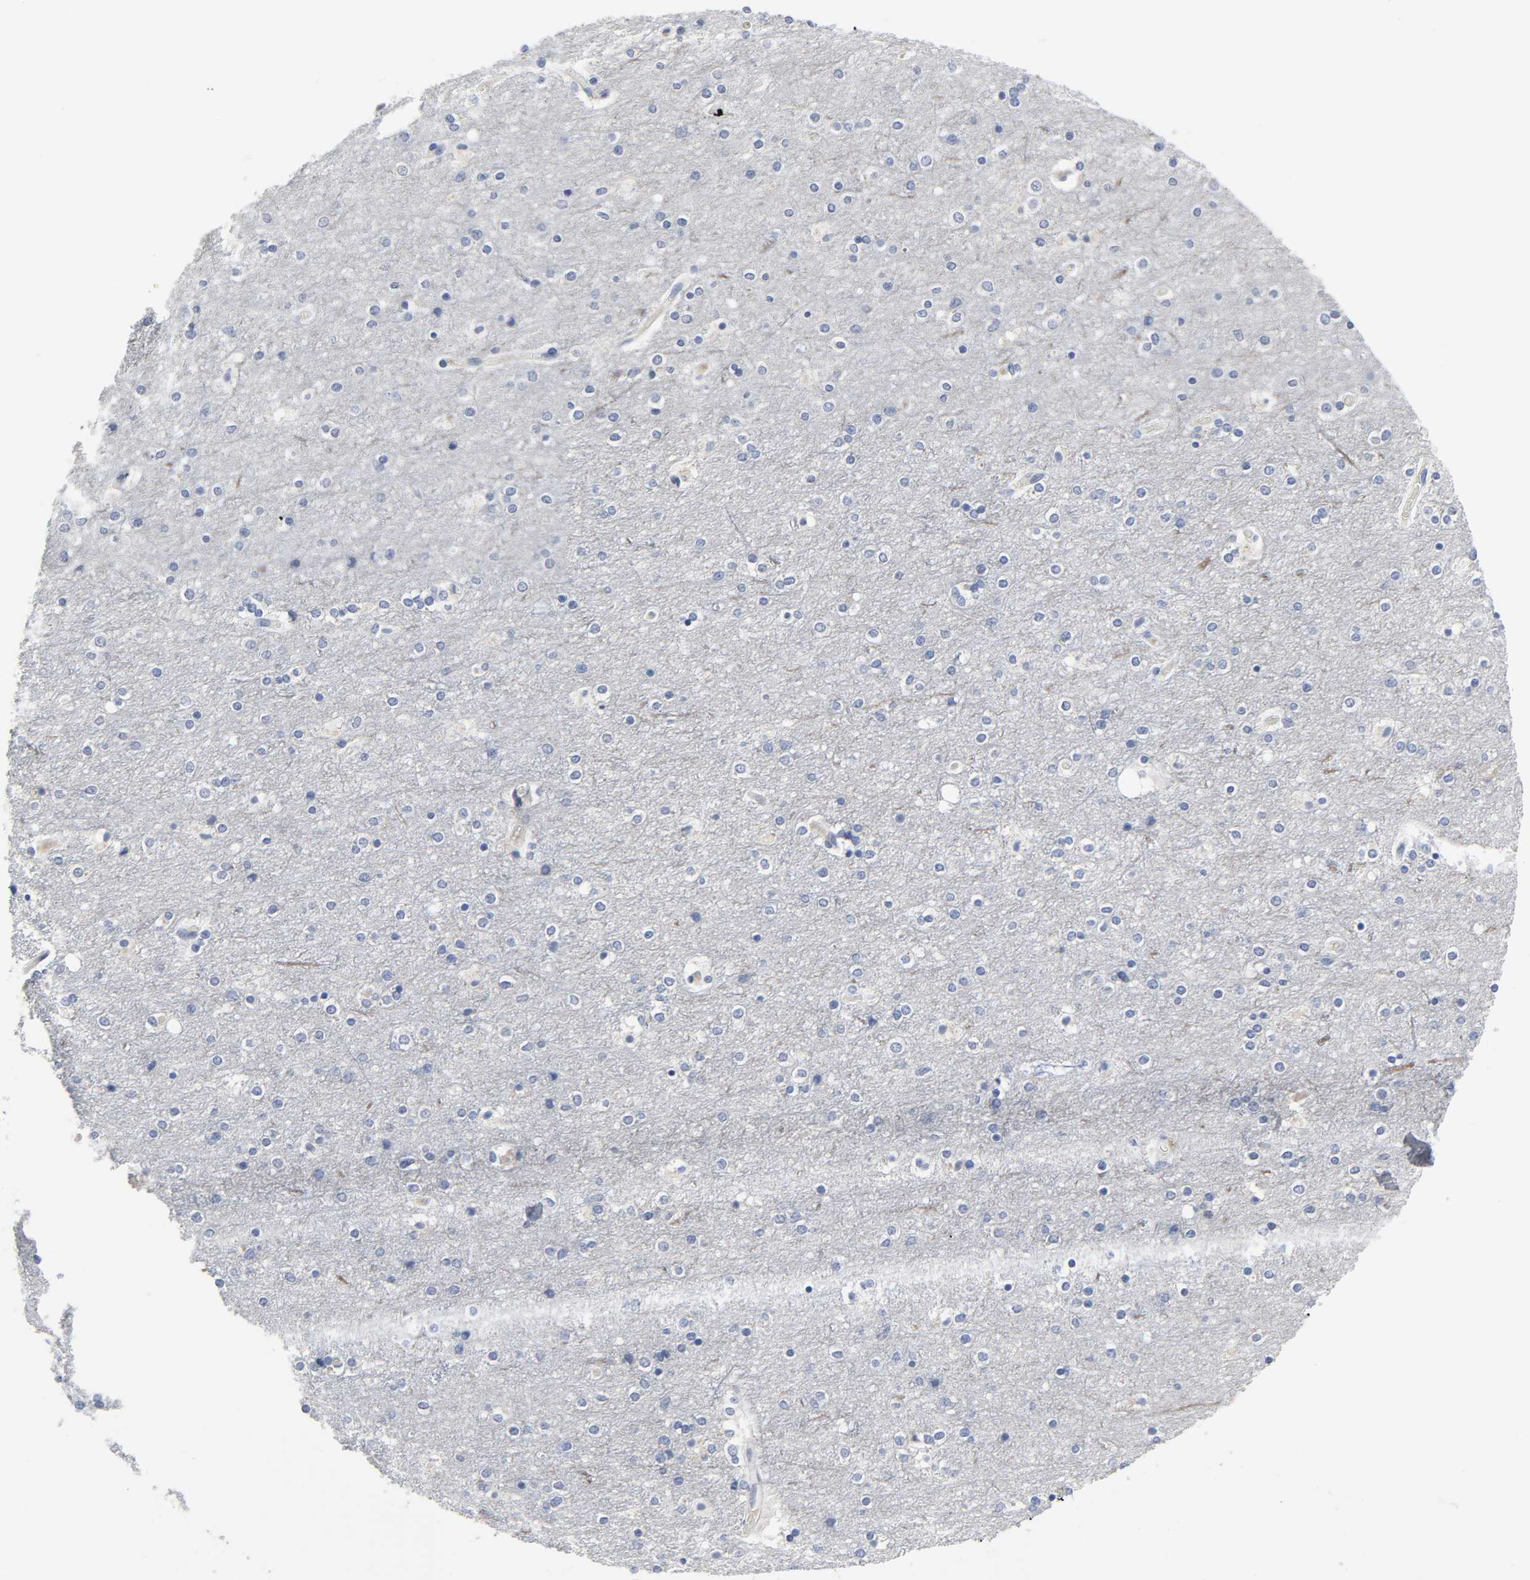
{"staining": {"intensity": "negative", "quantity": "none", "location": "none"}, "tissue": "cerebral cortex", "cell_type": "Endothelial cells", "image_type": "normal", "snomed": [{"axis": "morphology", "description": "Normal tissue, NOS"}, {"axis": "topography", "description": "Cerebral cortex"}], "caption": "Immunohistochemistry photomicrograph of normal human cerebral cortex stained for a protein (brown), which shows no staining in endothelial cells. Nuclei are stained in blue.", "gene": "WEE1", "patient": {"sex": "female", "age": 54}}